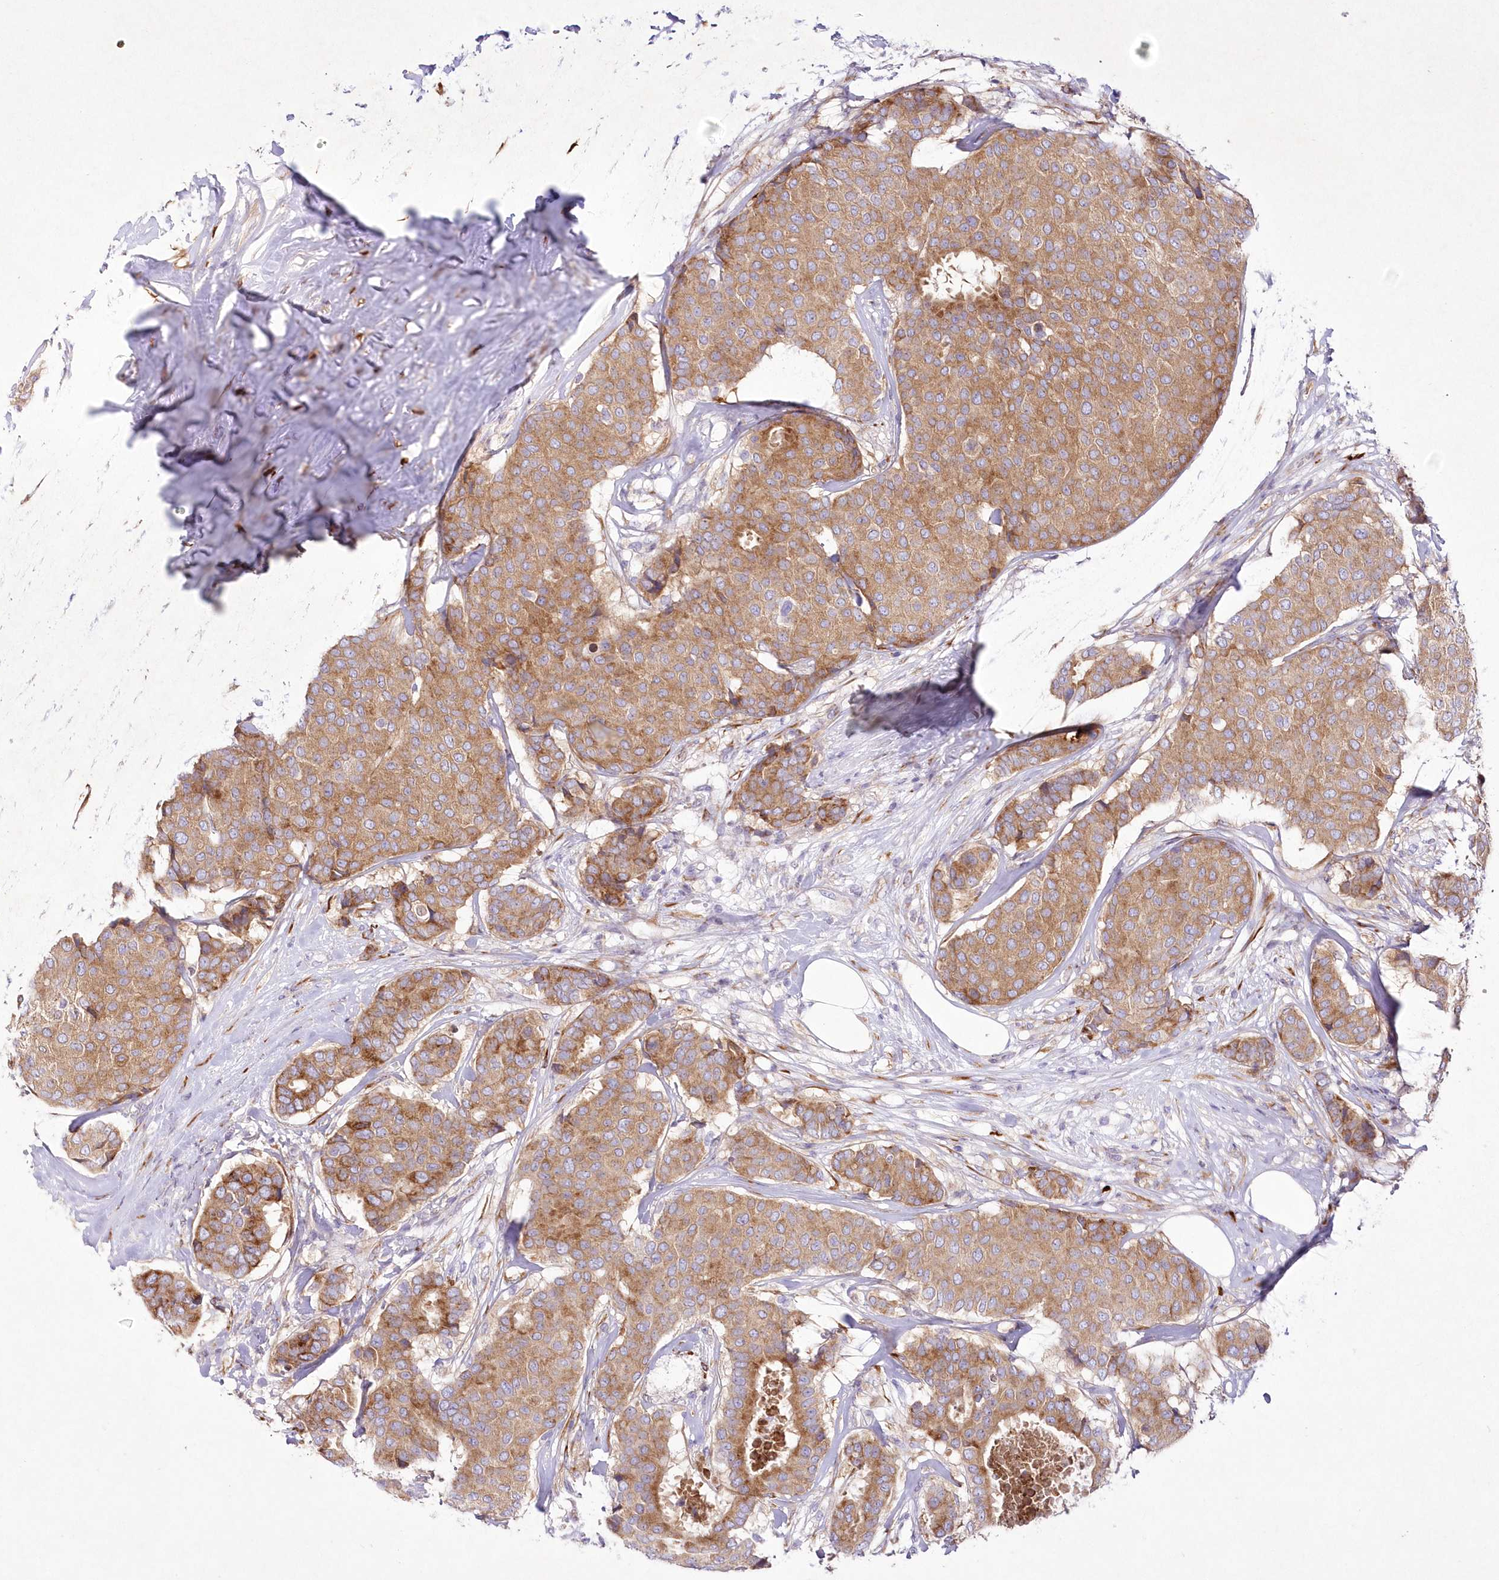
{"staining": {"intensity": "moderate", "quantity": ">75%", "location": "cytoplasmic/membranous"}, "tissue": "breast cancer", "cell_type": "Tumor cells", "image_type": "cancer", "snomed": [{"axis": "morphology", "description": "Duct carcinoma"}, {"axis": "topography", "description": "Breast"}], "caption": "Immunohistochemical staining of human invasive ductal carcinoma (breast) reveals medium levels of moderate cytoplasmic/membranous positivity in approximately >75% of tumor cells. Using DAB (brown) and hematoxylin (blue) stains, captured at high magnification using brightfield microscopy.", "gene": "ARFGEF3", "patient": {"sex": "female", "age": 75}}